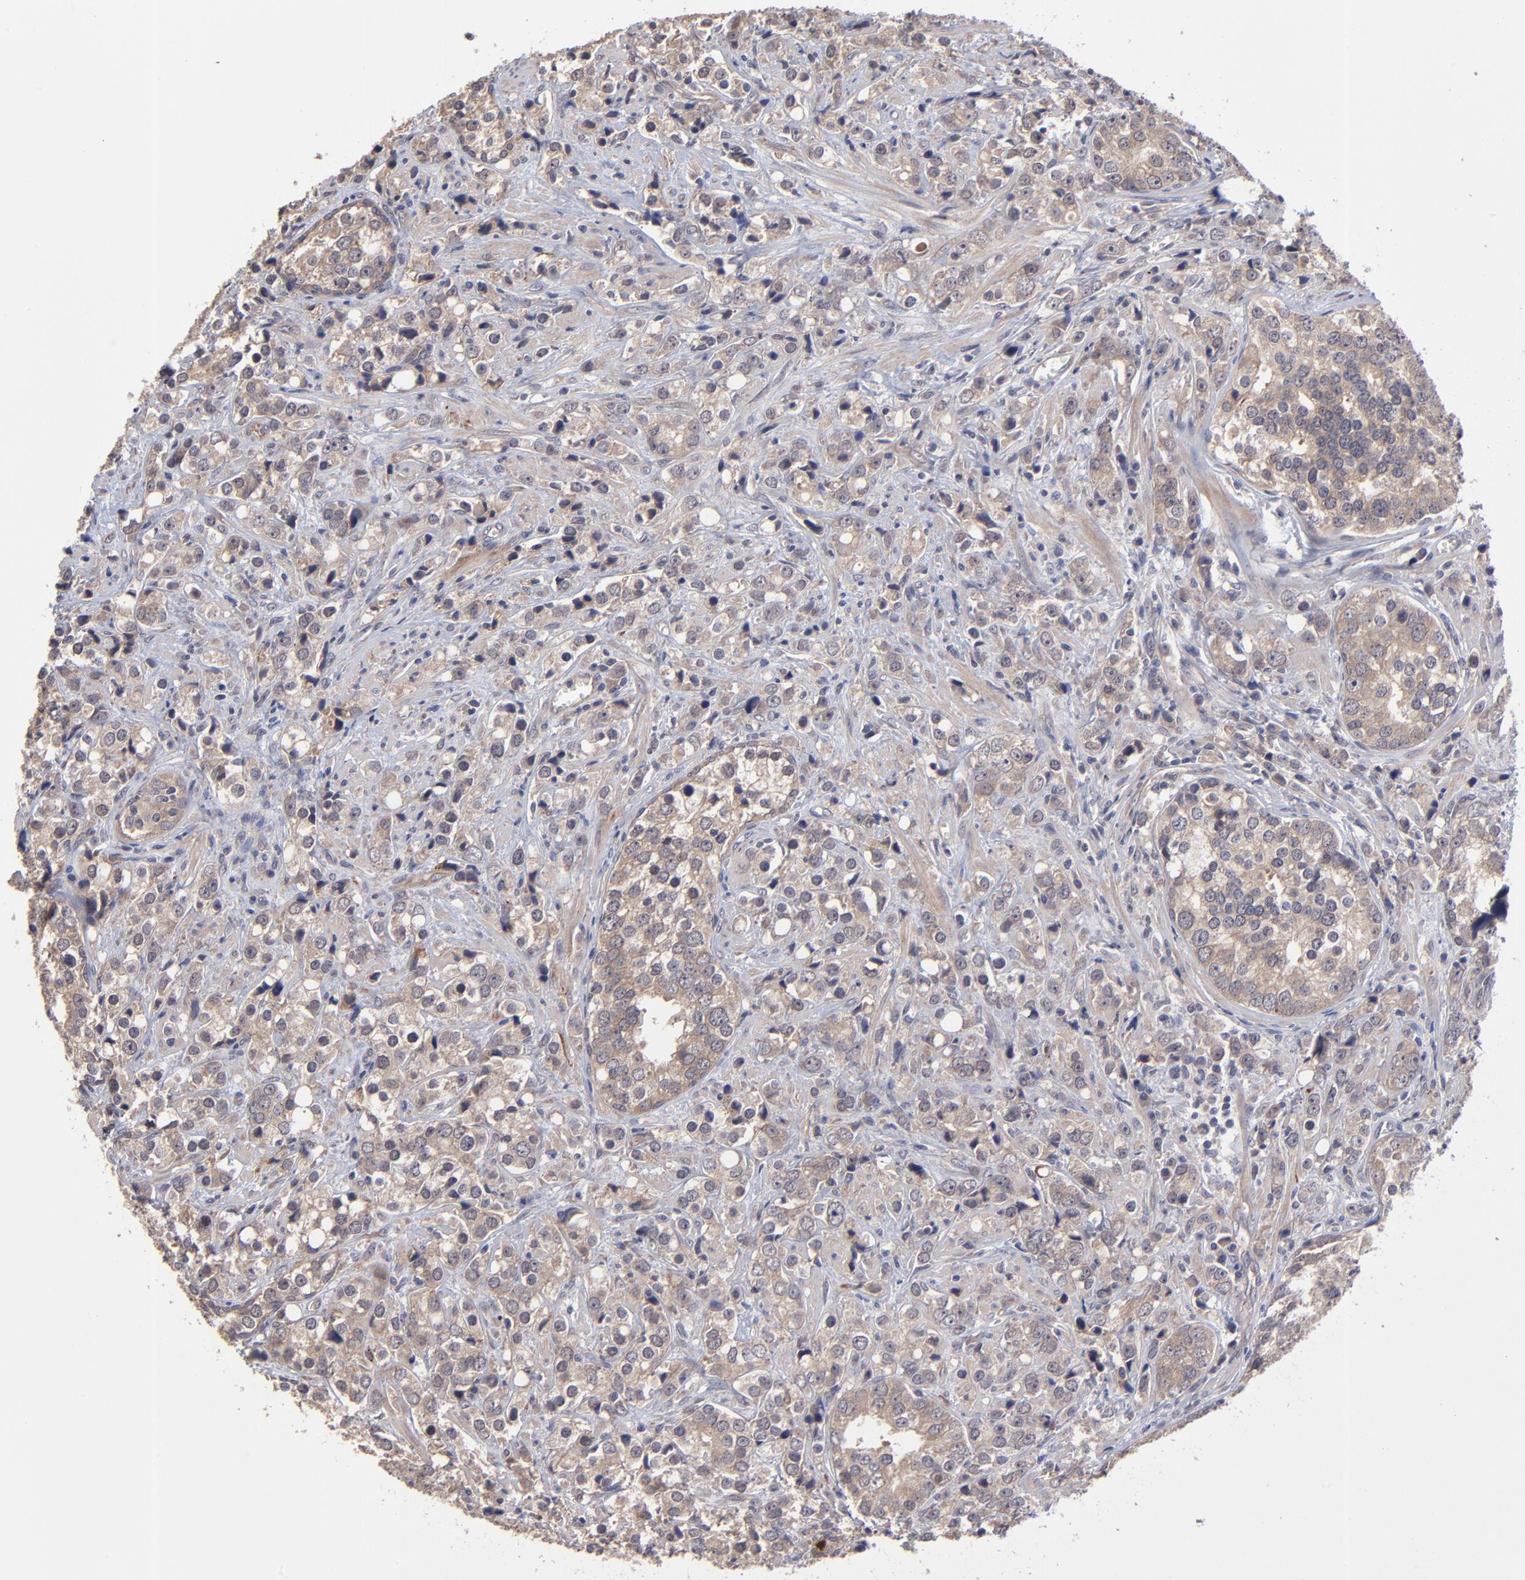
{"staining": {"intensity": "weak", "quantity": "25%-75%", "location": "cytoplasmic/membranous"}, "tissue": "prostate cancer", "cell_type": "Tumor cells", "image_type": "cancer", "snomed": [{"axis": "morphology", "description": "Adenocarcinoma, High grade"}, {"axis": "topography", "description": "Prostate"}], "caption": "Prostate cancer (adenocarcinoma (high-grade)) stained for a protein (brown) shows weak cytoplasmic/membranous positive expression in about 25%-75% of tumor cells.", "gene": "ZNF780B", "patient": {"sex": "male", "age": 71}}